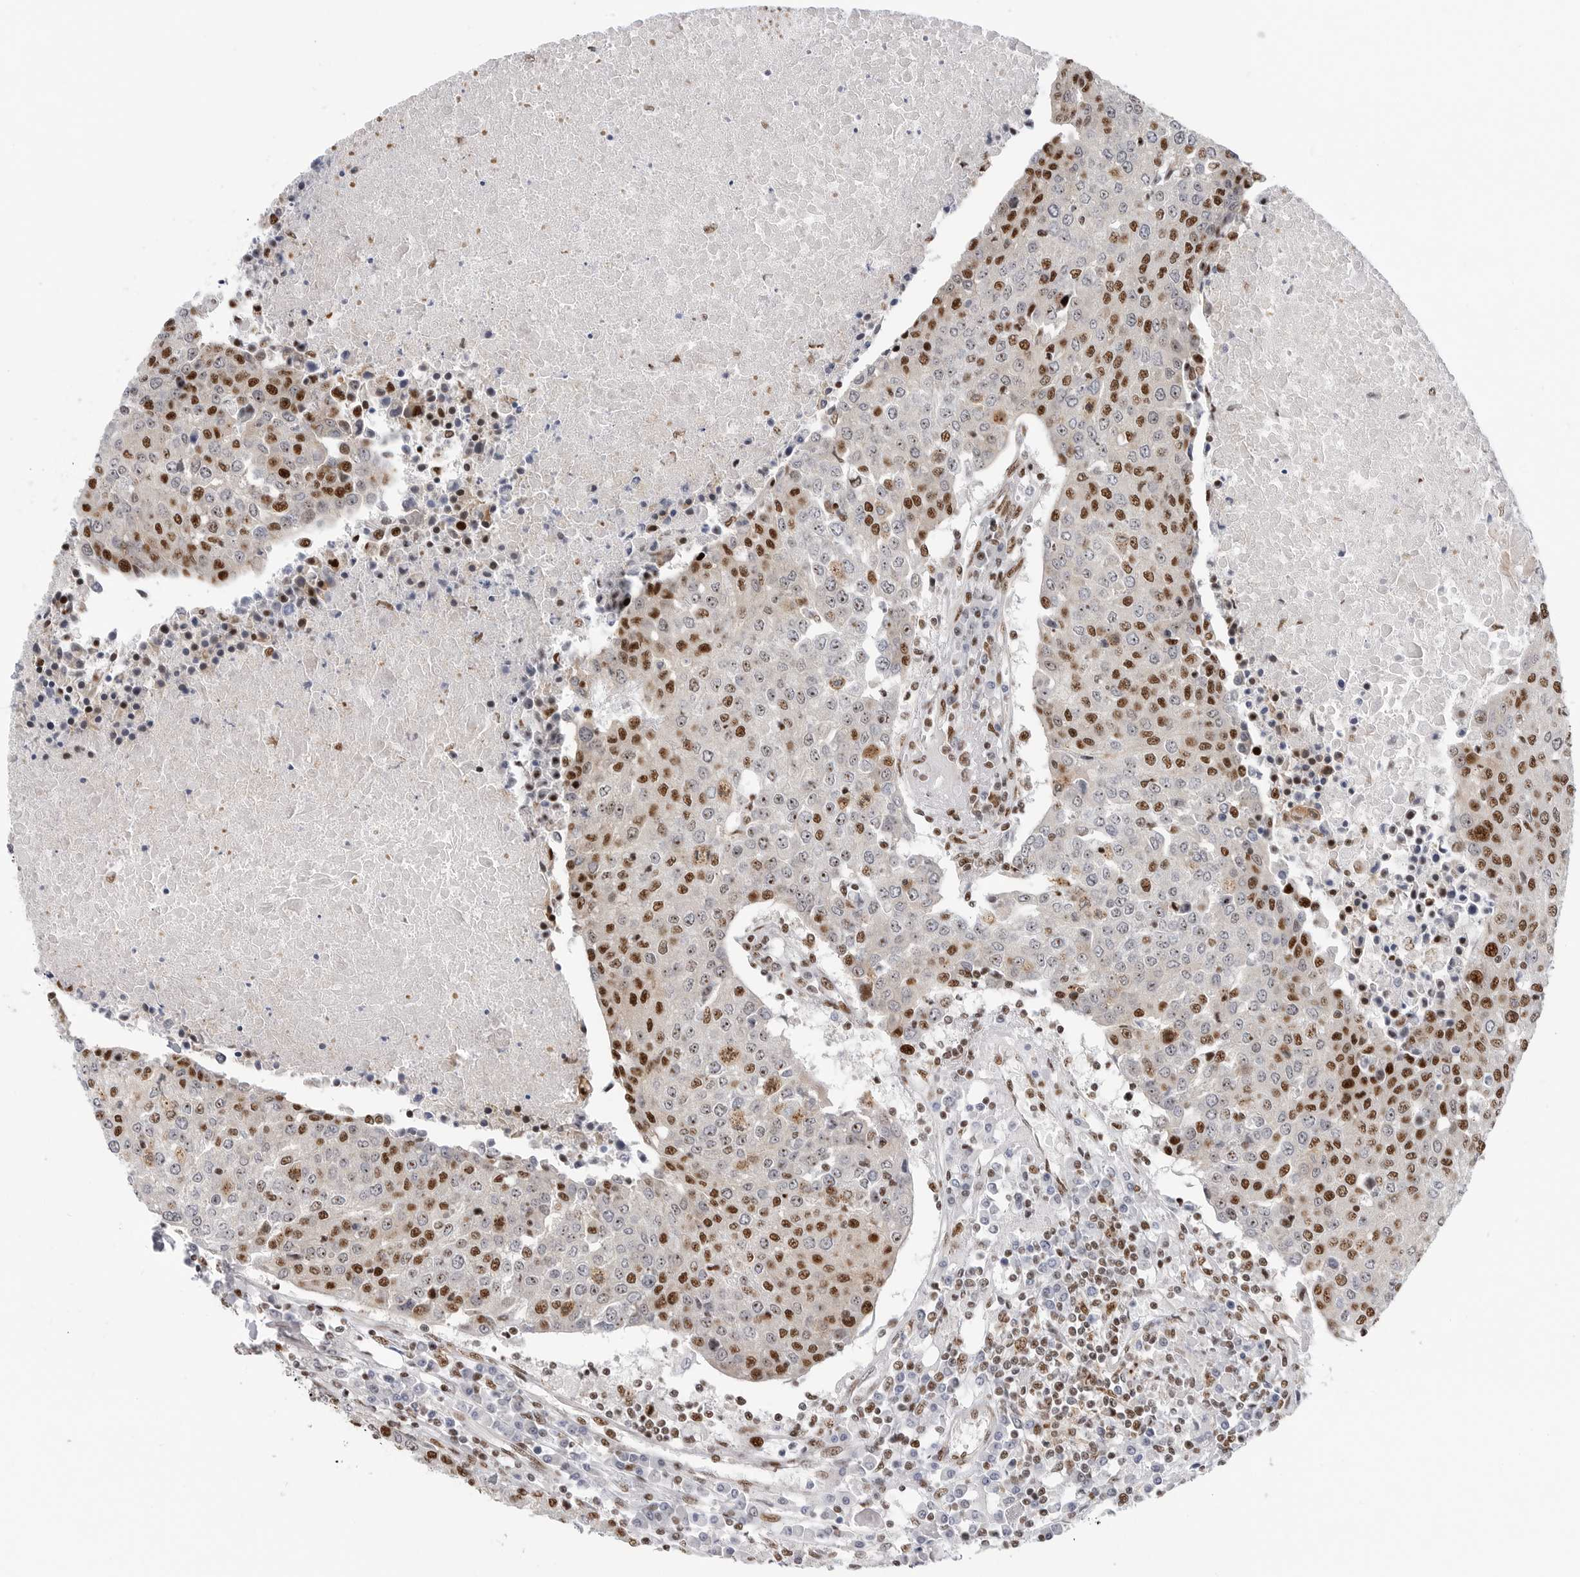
{"staining": {"intensity": "strong", "quantity": "25%-75%", "location": "nuclear"}, "tissue": "urothelial cancer", "cell_type": "Tumor cells", "image_type": "cancer", "snomed": [{"axis": "morphology", "description": "Urothelial carcinoma, High grade"}, {"axis": "topography", "description": "Urinary bladder"}], "caption": "Immunohistochemistry (IHC) micrograph of human high-grade urothelial carcinoma stained for a protein (brown), which demonstrates high levels of strong nuclear positivity in approximately 25%-75% of tumor cells.", "gene": "GPATCH2", "patient": {"sex": "female", "age": 85}}